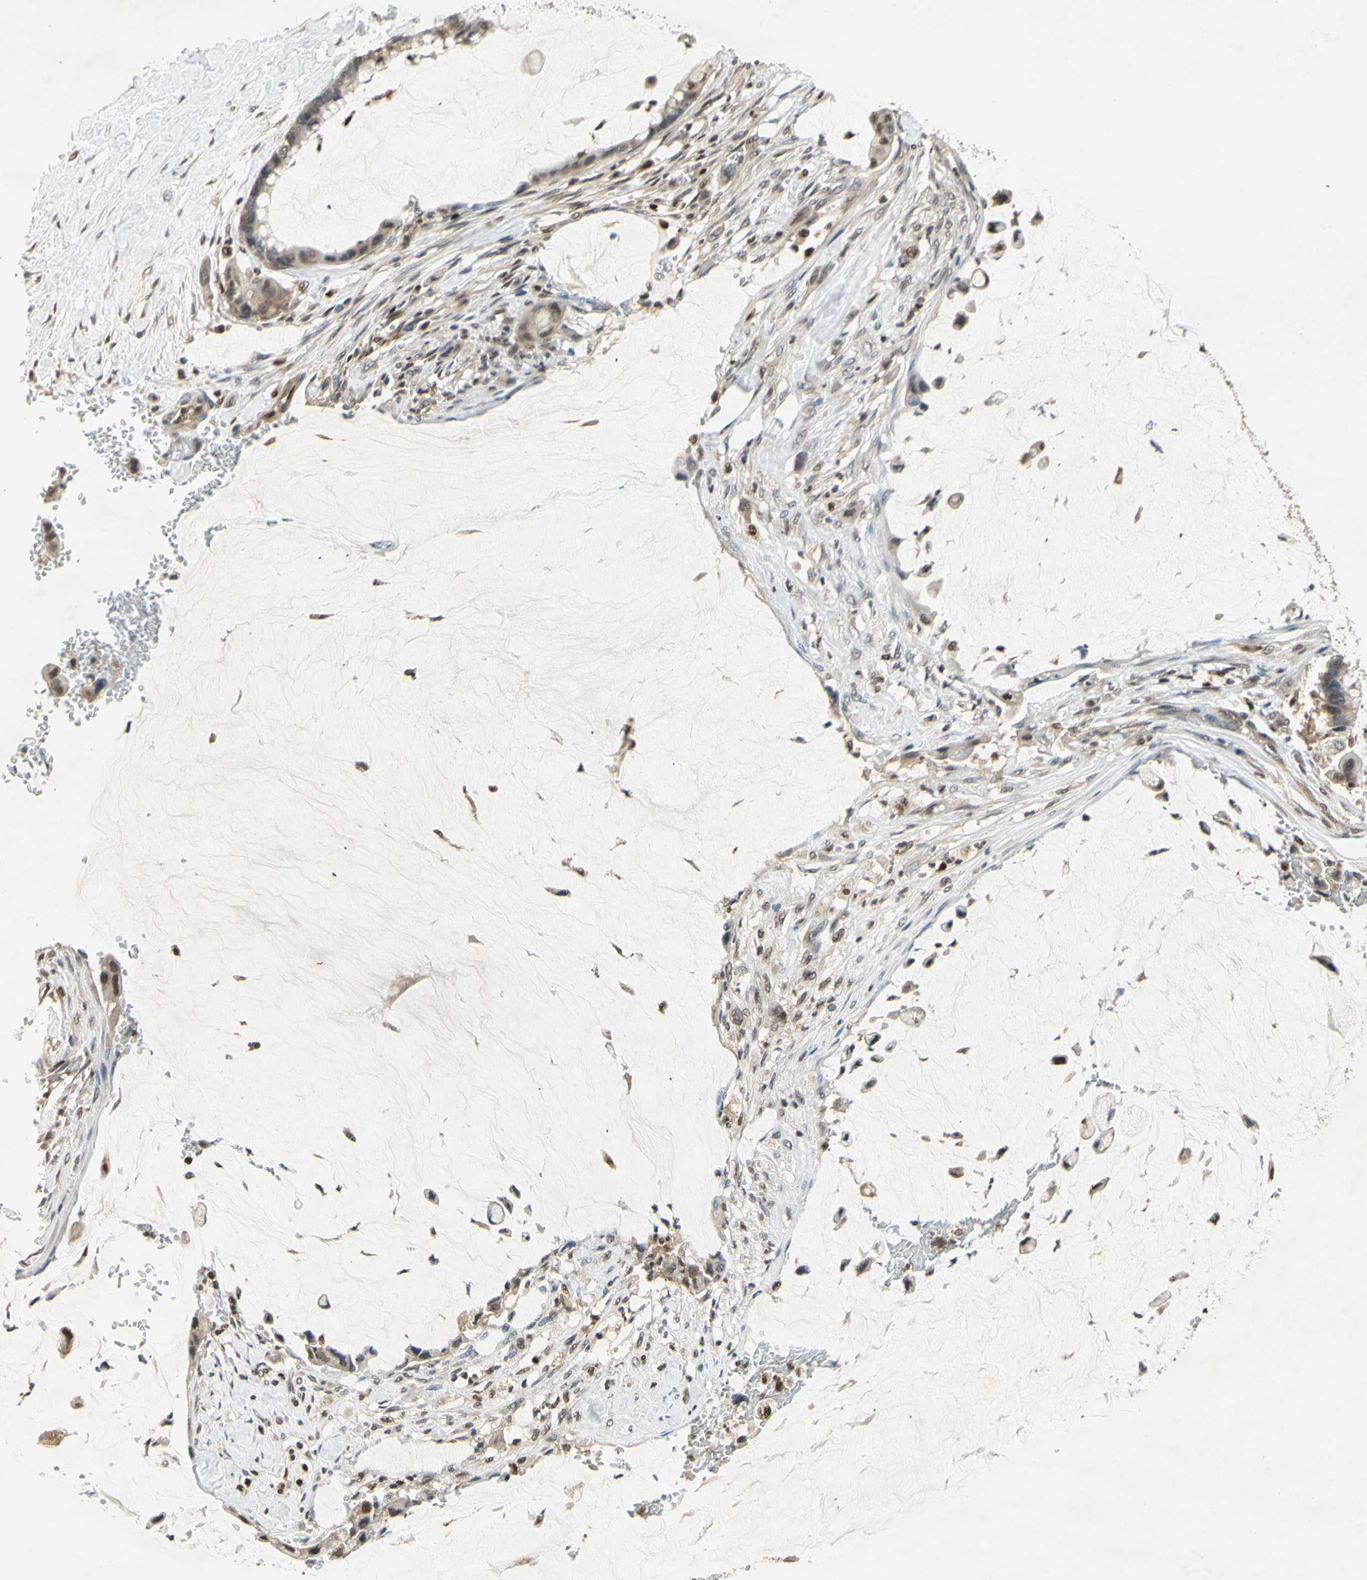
{"staining": {"intensity": "weak", "quantity": ">75%", "location": "cytoplasmic/membranous"}, "tissue": "pancreatic cancer", "cell_type": "Tumor cells", "image_type": "cancer", "snomed": [{"axis": "morphology", "description": "Adenocarcinoma, NOS"}, {"axis": "topography", "description": "Pancreas"}], "caption": "DAB (3,3'-diaminobenzidine) immunohistochemical staining of adenocarcinoma (pancreatic) displays weak cytoplasmic/membranous protein positivity in about >75% of tumor cells. The staining was performed using DAB to visualize the protein expression in brown, while the nuclei were stained in blue with hematoxylin (Magnification: 20x).", "gene": "GSR", "patient": {"sex": "male", "age": 41}}